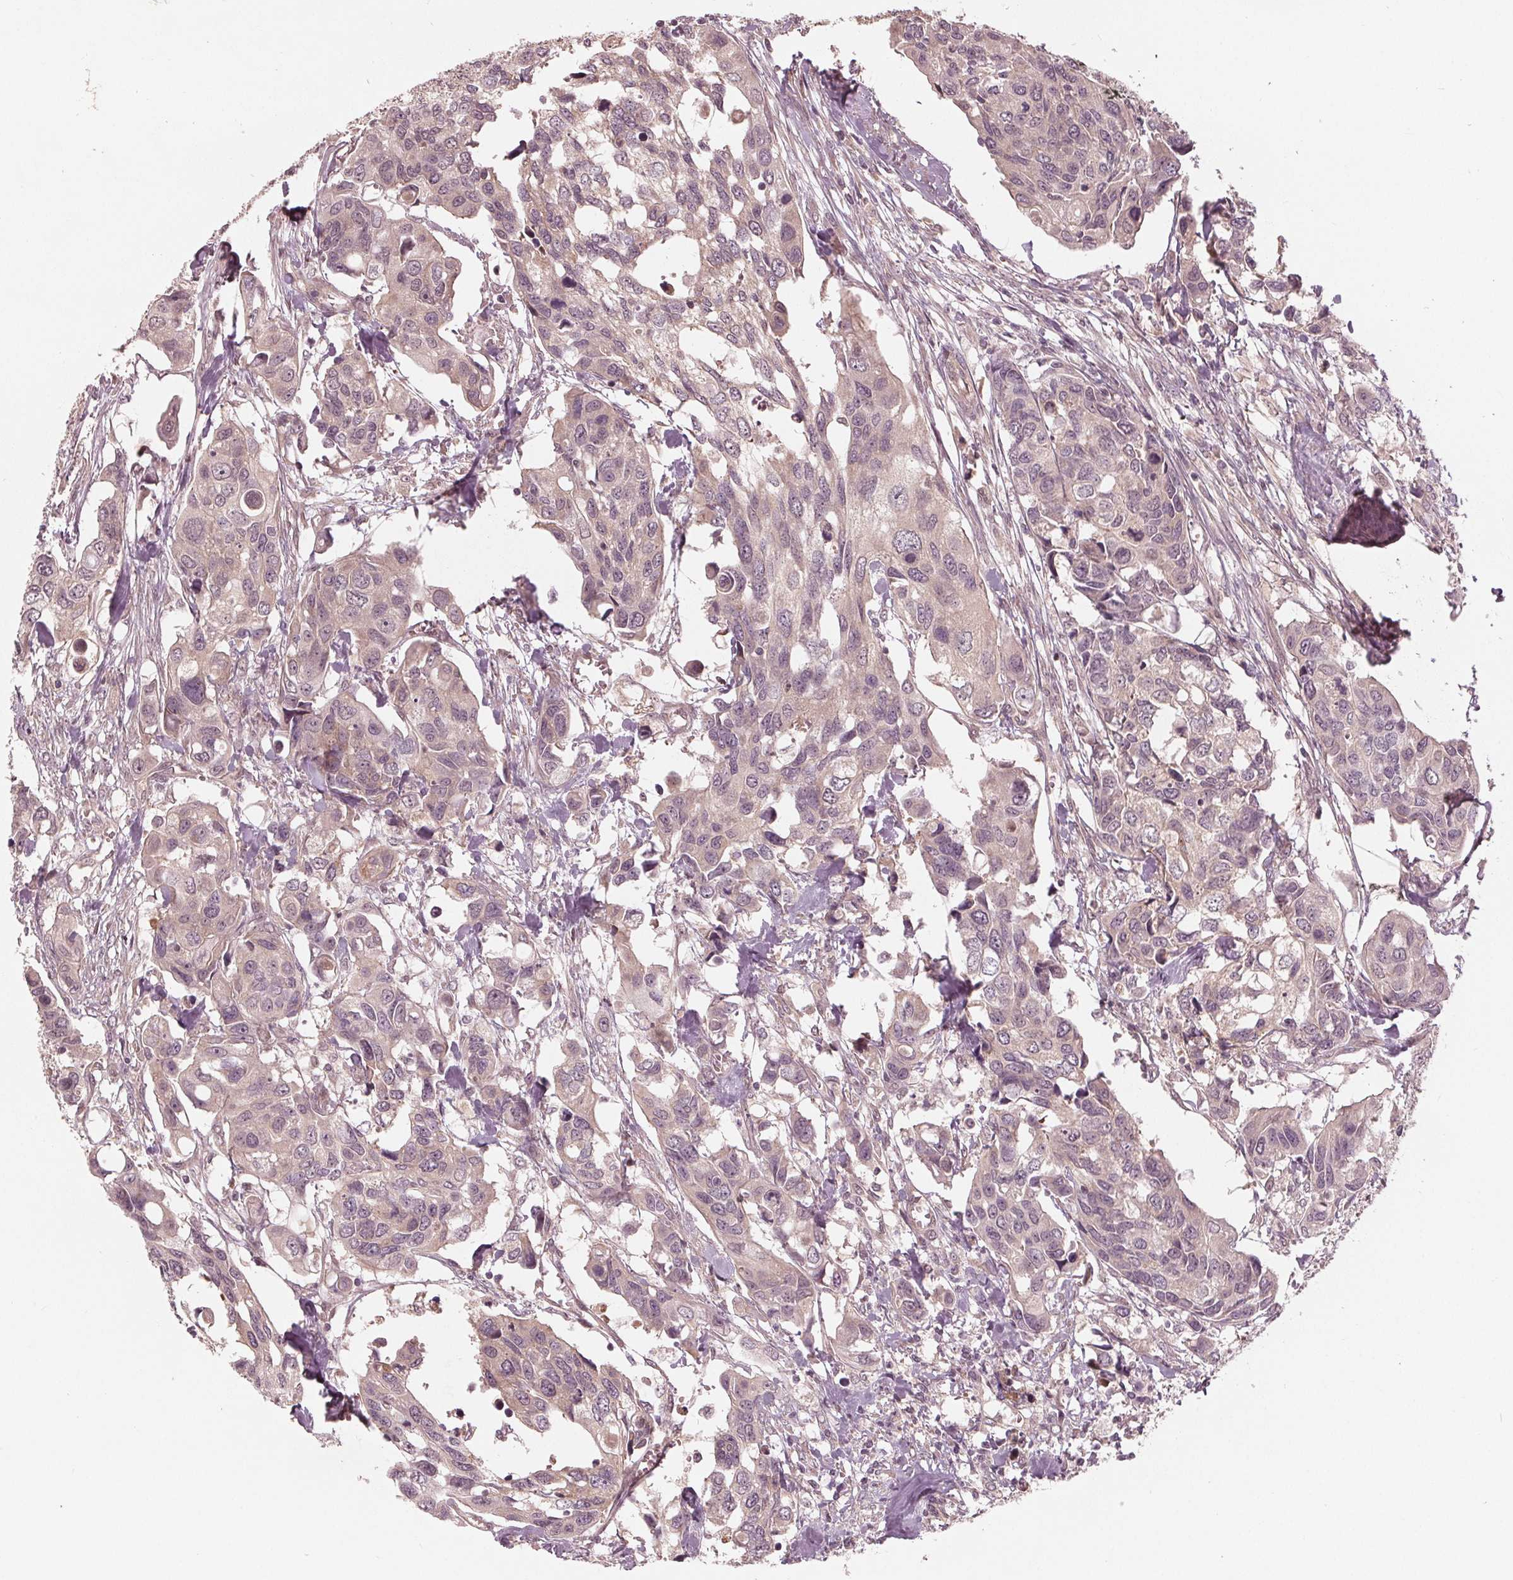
{"staining": {"intensity": "negative", "quantity": "none", "location": "none"}, "tissue": "urothelial cancer", "cell_type": "Tumor cells", "image_type": "cancer", "snomed": [{"axis": "morphology", "description": "Urothelial carcinoma, High grade"}, {"axis": "topography", "description": "Urinary bladder"}], "caption": "Tumor cells show no significant protein positivity in urothelial cancer. (DAB (3,3'-diaminobenzidine) IHC, high magnification).", "gene": "ZNF471", "patient": {"sex": "male", "age": 60}}